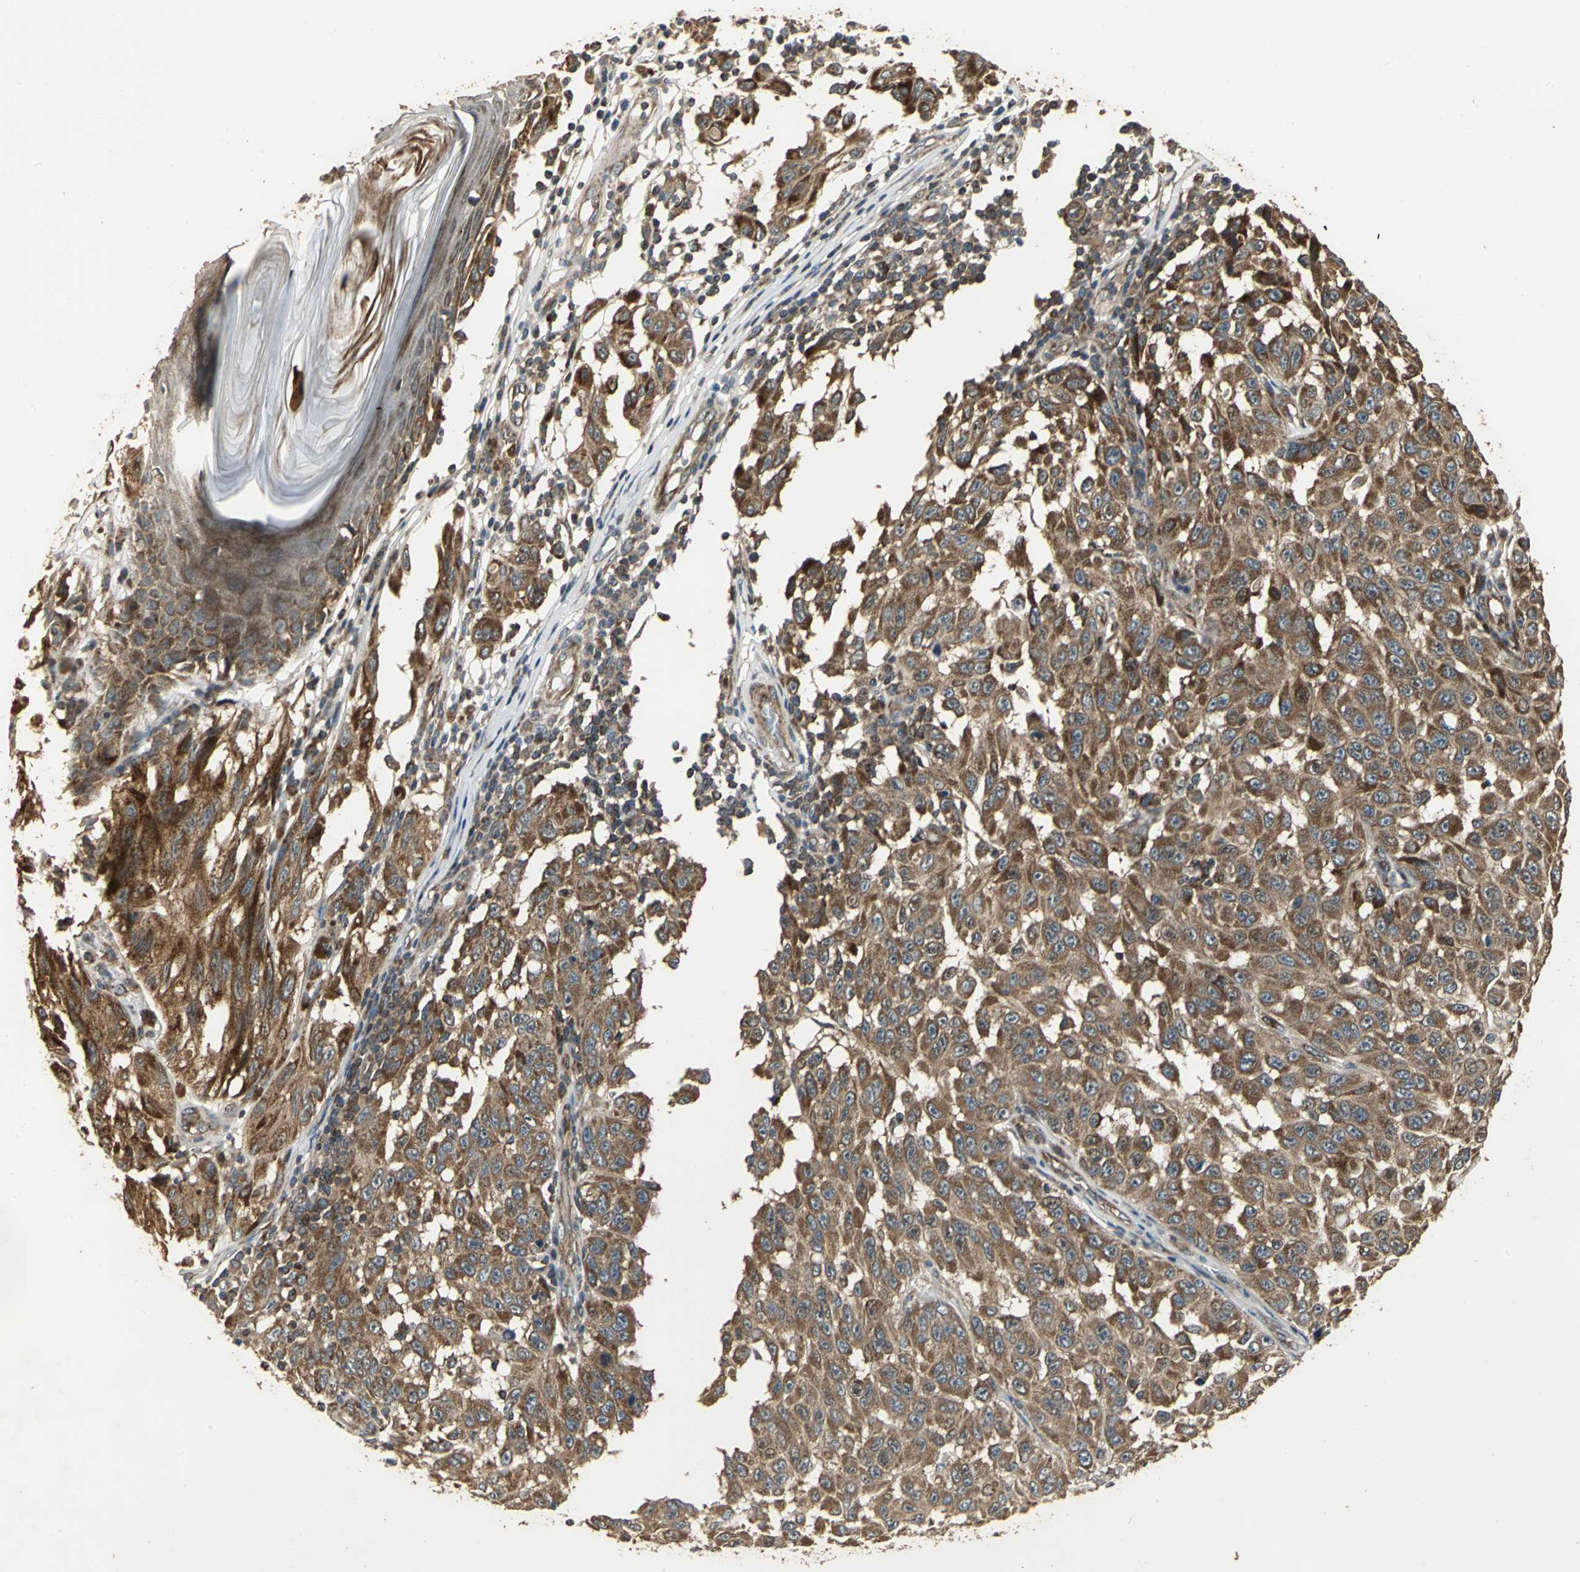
{"staining": {"intensity": "strong", "quantity": ">75%", "location": "cytoplasmic/membranous"}, "tissue": "melanoma", "cell_type": "Tumor cells", "image_type": "cancer", "snomed": [{"axis": "morphology", "description": "Malignant melanoma, NOS"}, {"axis": "topography", "description": "Skin"}], "caption": "Brown immunohistochemical staining in human malignant melanoma shows strong cytoplasmic/membranous expression in approximately >75% of tumor cells. (DAB = brown stain, brightfield microscopy at high magnification).", "gene": "KANK1", "patient": {"sex": "male", "age": 30}}